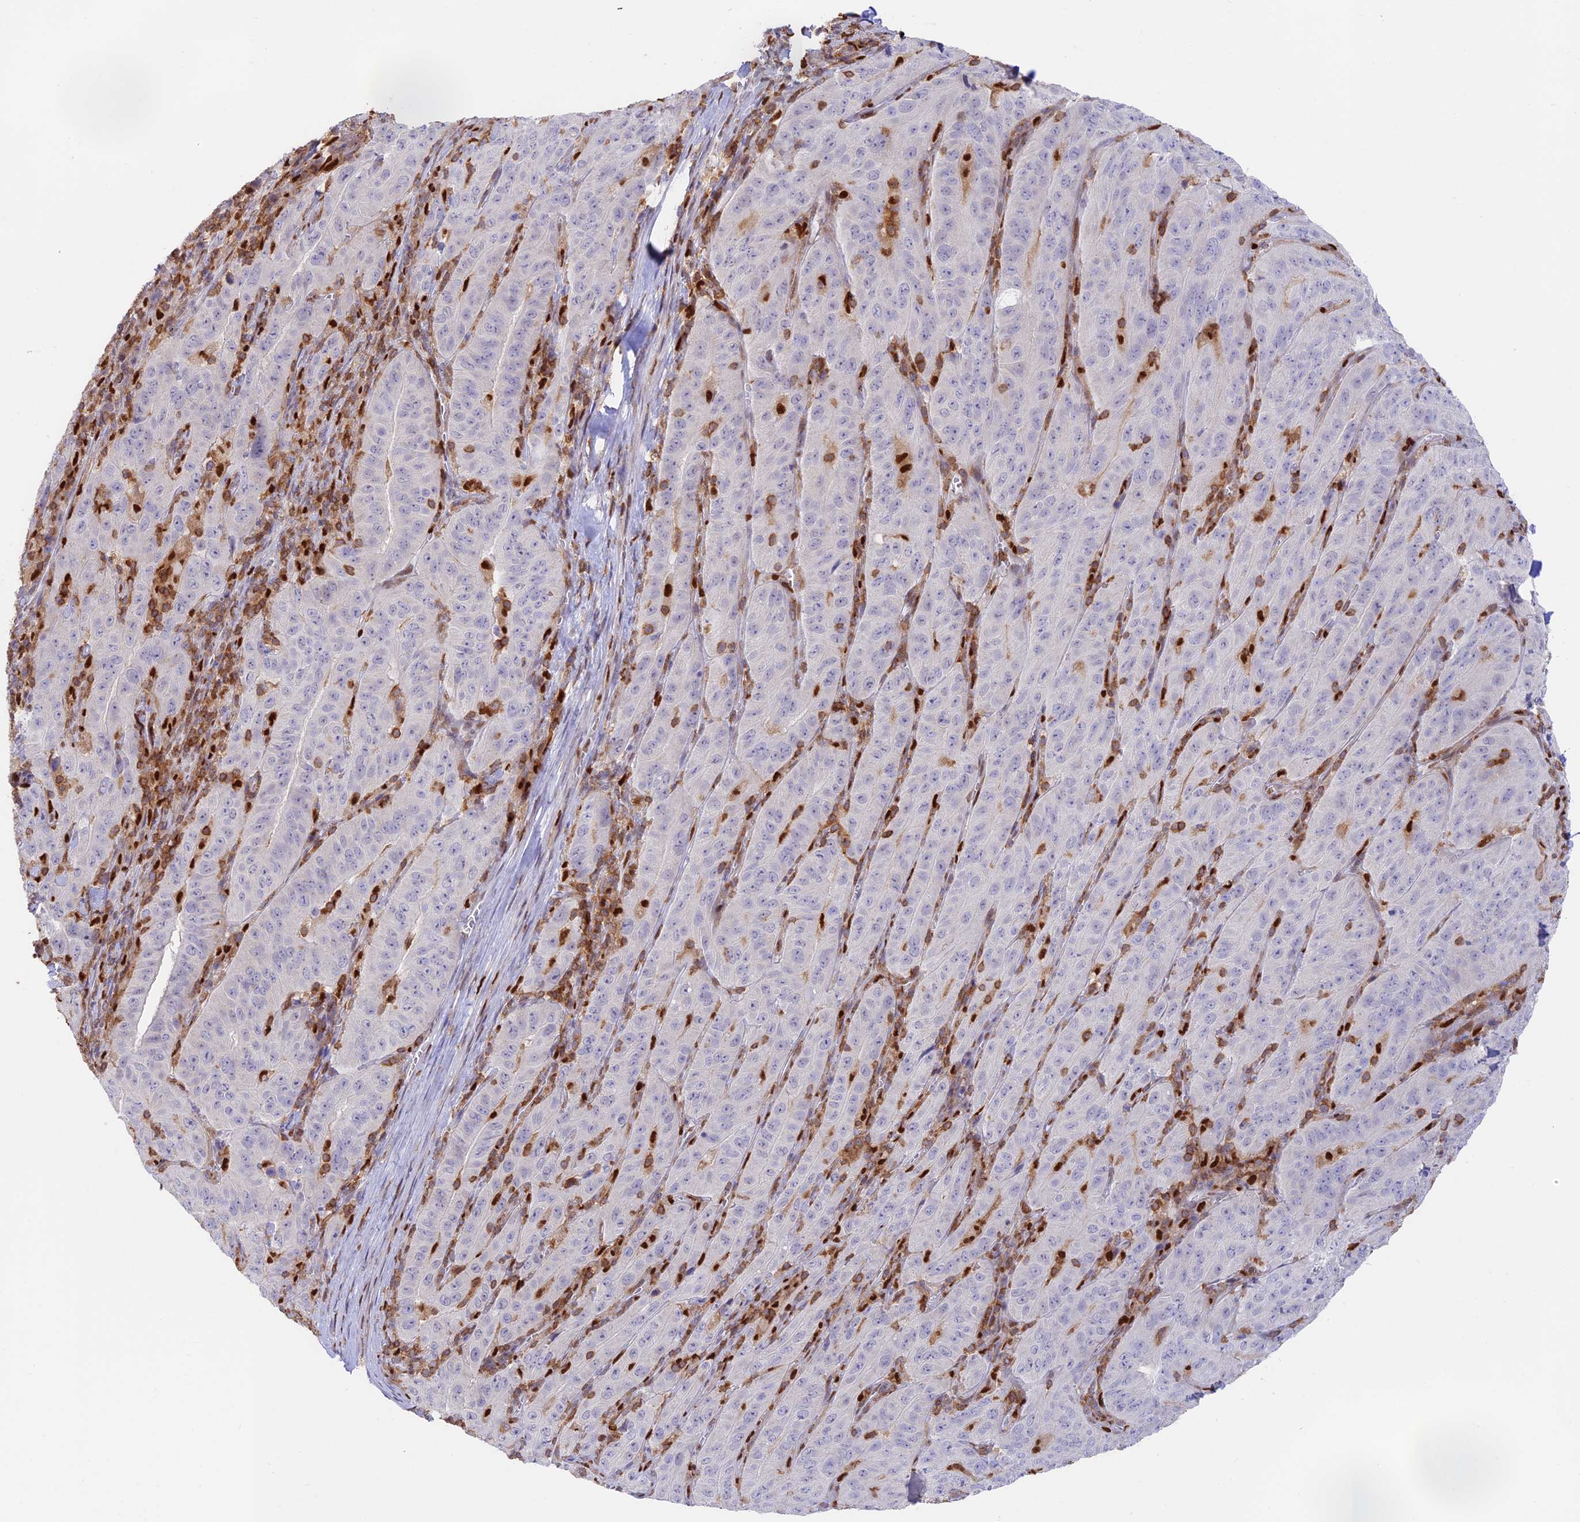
{"staining": {"intensity": "negative", "quantity": "none", "location": "none"}, "tissue": "pancreatic cancer", "cell_type": "Tumor cells", "image_type": "cancer", "snomed": [{"axis": "morphology", "description": "Adenocarcinoma, NOS"}, {"axis": "topography", "description": "Pancreas"}], "caption": "There is no significant expression in tumor cells of pancreatic cancer (adenocarcinoma). The staining was performed using DAB (3,3'-diaminobenzidine) to visualize the protein expression in brown, while the nuclei were stained in blue with hematoxylin (Magnification: 20x).", "gene": "DENND1C", "patient": {"sex": "male", "age": 63}}